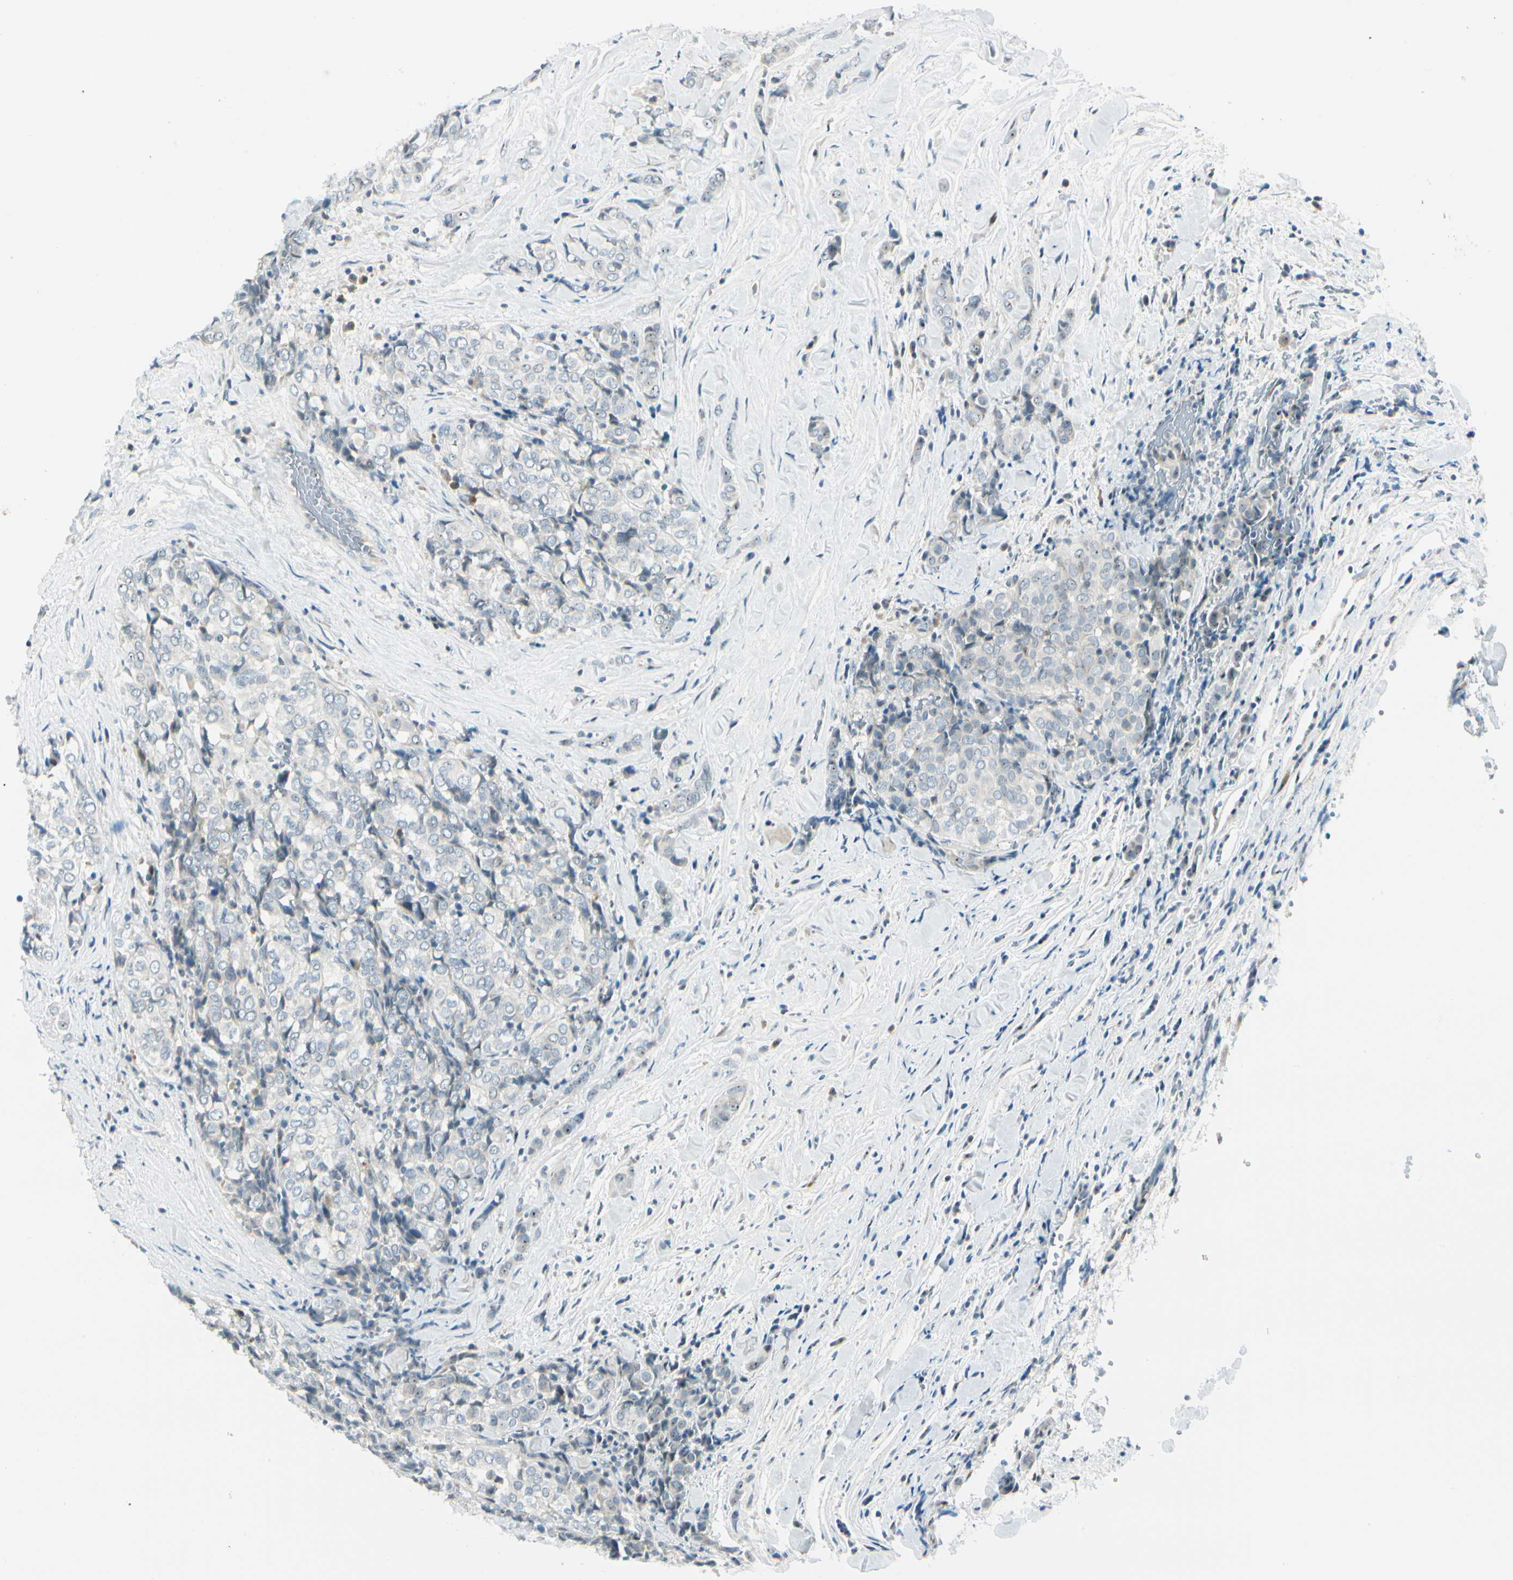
{"staining": {"intensity": "weak", "quantity": "<25%", "location": "nuclear"}, "tissue": "thyroid cancer", "cell_type": "Tumor cells", "image_type": "cancer", "snomed": [{"axis": "morphology", "description": "Normal tissue, NOS"}, {"axis": "morphology", "description": "Papillary adenocarcinoma, NOS"}, {"axis": "topography", "description": "Thyroid gland"}], "caption": "IHC of human thyroid cancer displays no positivity in tumor cells.", "gene": "ZSCAN1", "patient": {"sex": "female", "age": 30}}